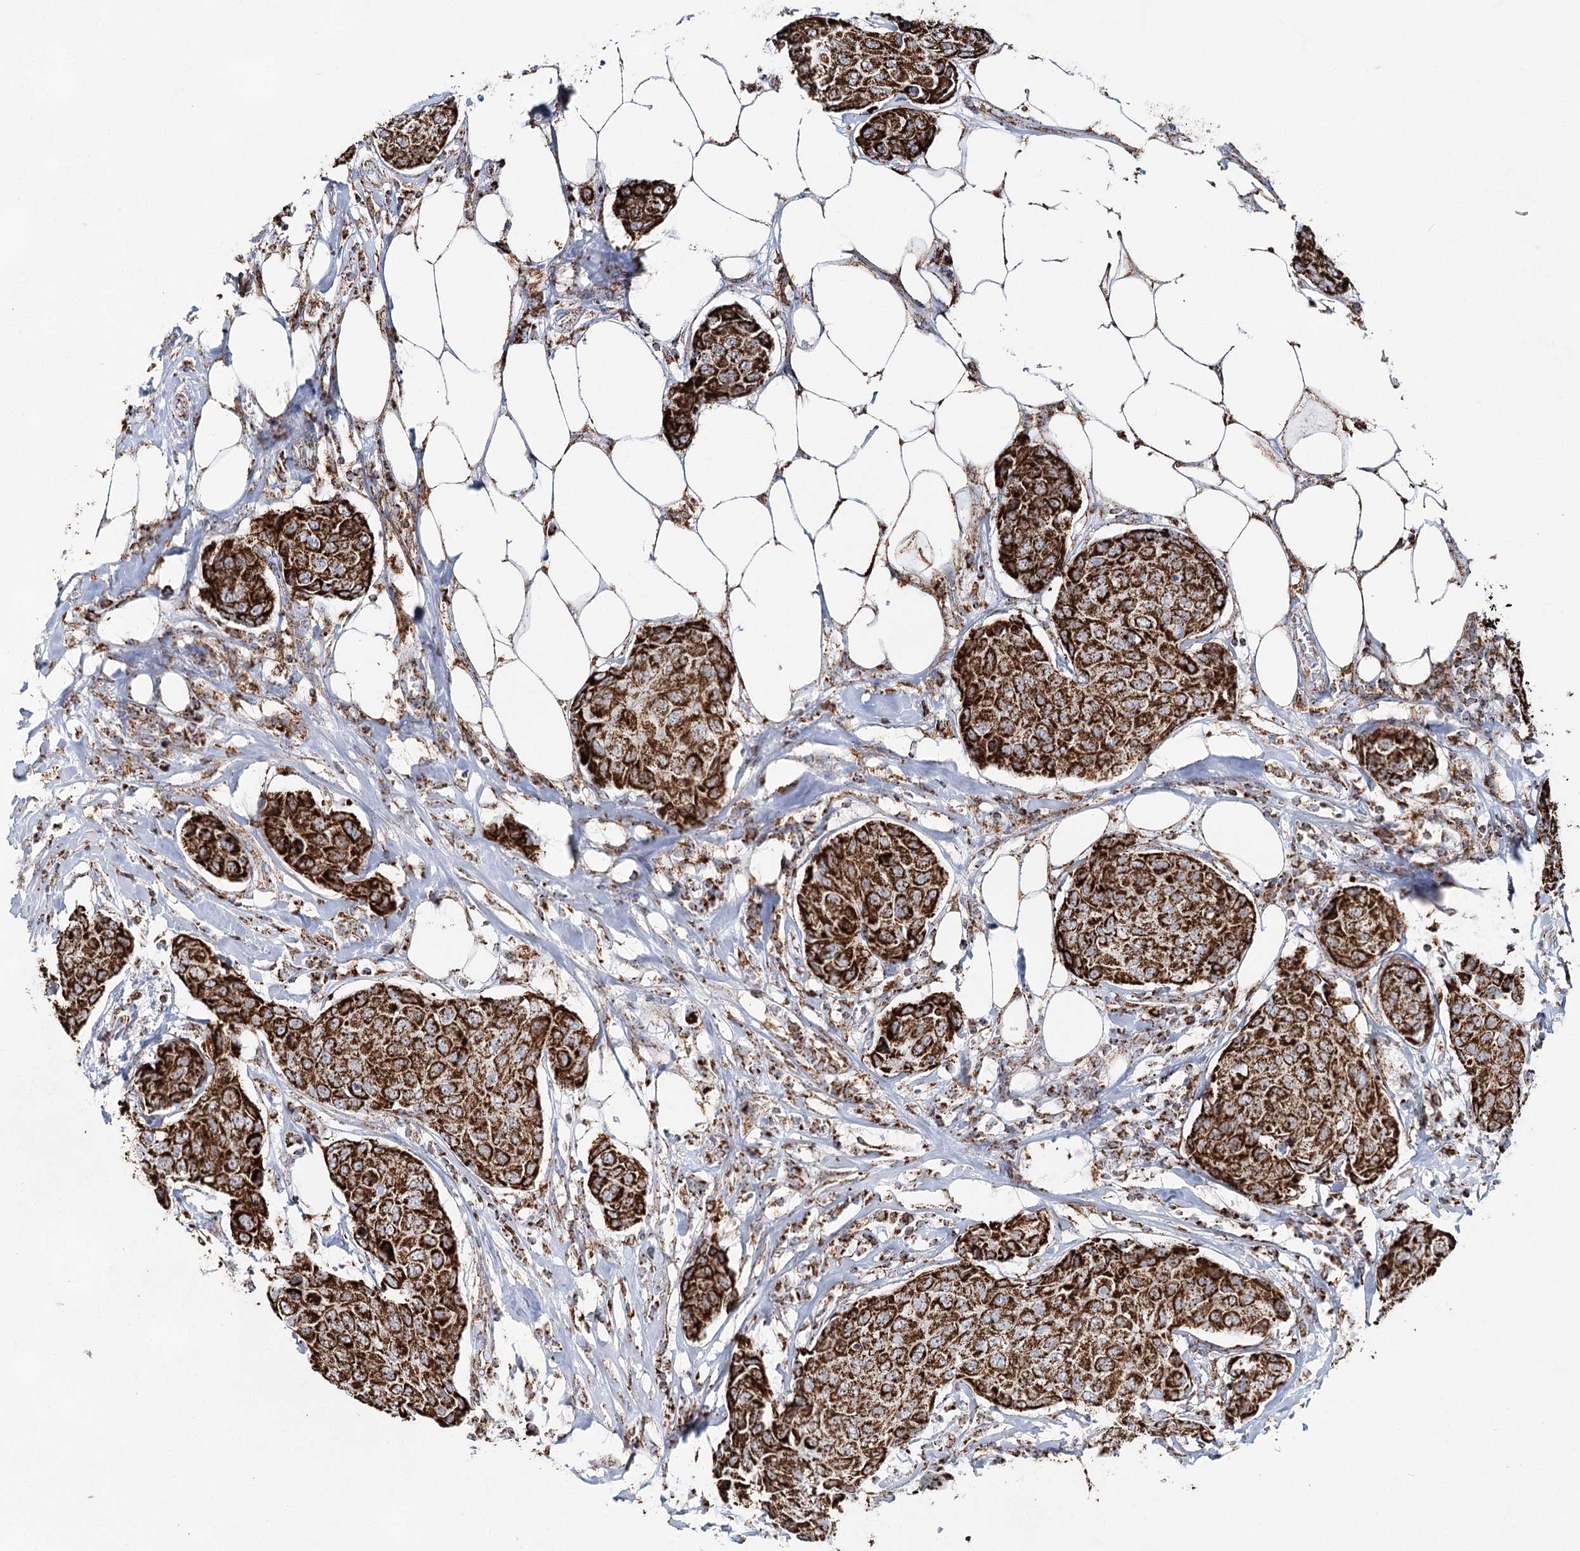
{"staining": {"intensity": "strong", "quantity": ">75%", "location": "cytoplasmic/membranous"}, "tissue": "breast cancer", "cell_type": "Tumor cells", "image_type": "cancer", "snomed": [{"axis": "morphology", "description": "Duct carcinoma"}, {"axis": "topography", "description": "Breast"}], "caption": "Breast cancer (invasive ductal carcinoma) stained with IHC shows strong cytoplasmic/membranous positivity in about >75% of tumor cells.", "gene": "CWF19L1", "patient": {"sex": "female", "age": 80}}